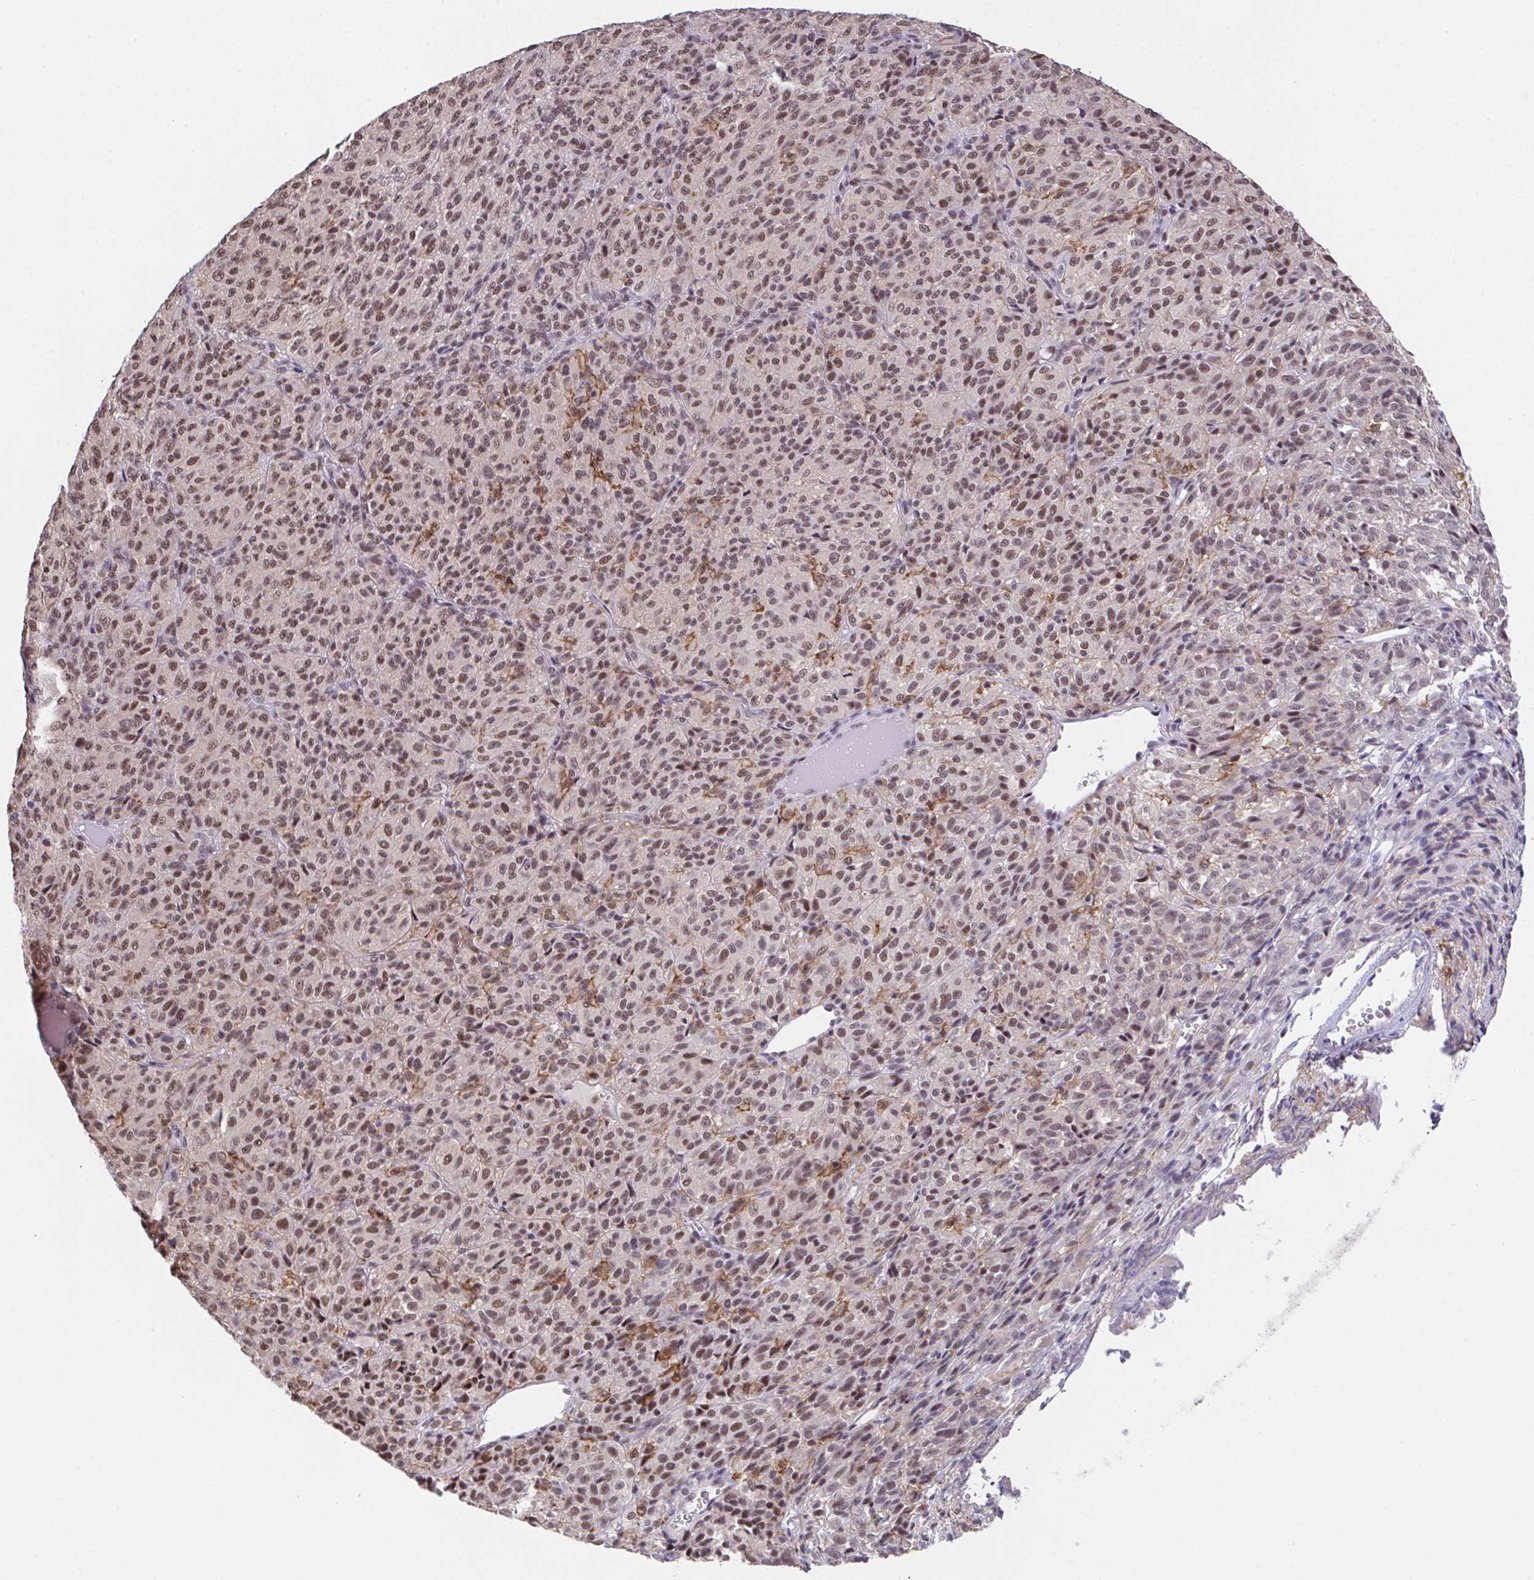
{"staining": {"intensity": "moderate", "quantity": ">75%", "location": "nuclear"}, "tissue": "melanoma", "cell_type": "Tumor cells", "image_type": "cancer", "snomed": [{"axis": "morphology", "description": "Malignant melanoma, Metastatic site"}, {"axis": "topography", "description": "Brain"}], "caption": "Immunohistochemical staining of malignant melanoma (metastatic site) displays moderate nuclear protein expression in about >75% of tumor cells.", "gene": "OR6K3", "patient": {"sex": "female", "age": 56}}